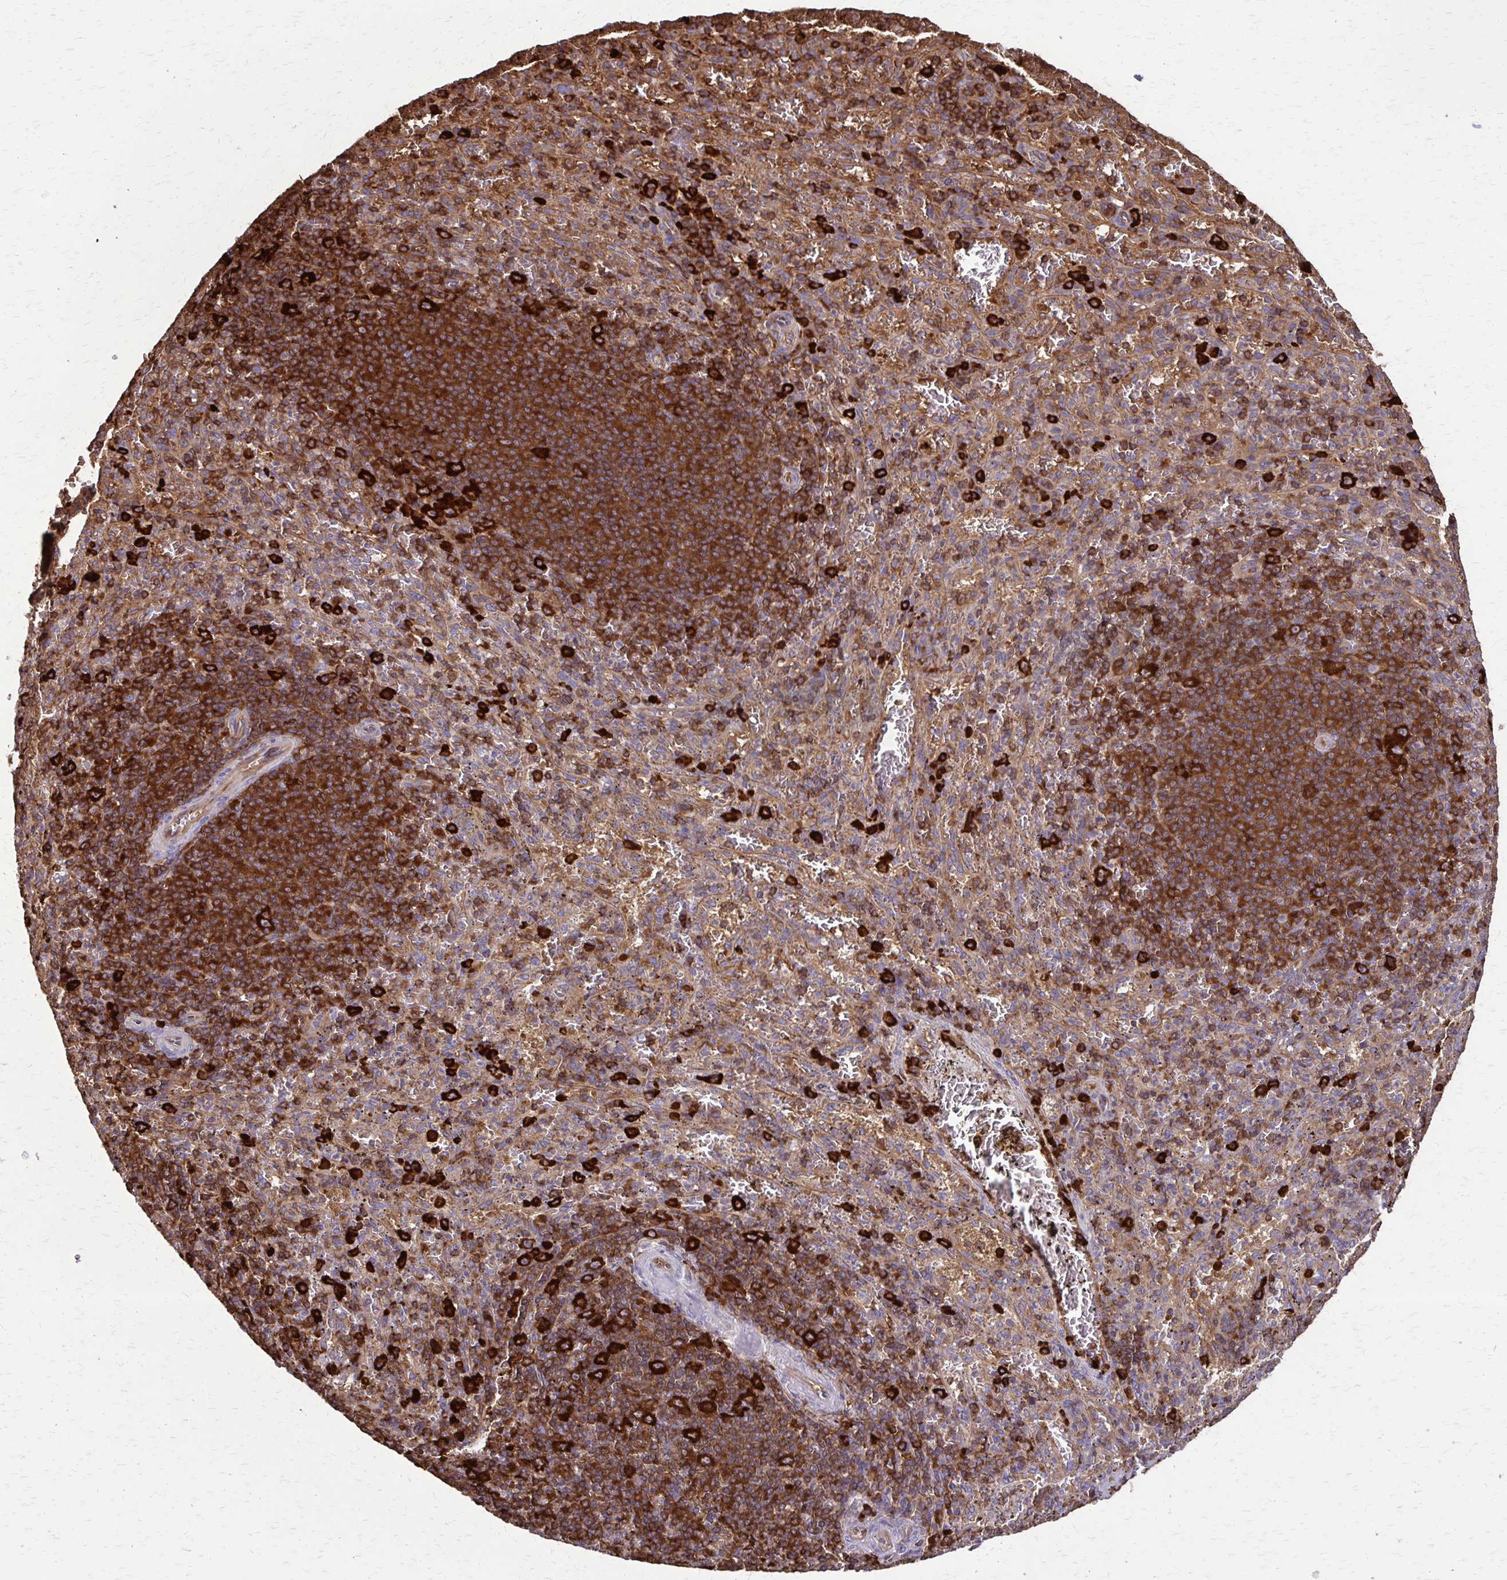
{"staining": {"intensity": "strong", "quantity": "<25%", "location": "cytoplasmic/membranous"}, "tissue": "spleen", "cell_type": "Cells in red pulp", "image_type": "normal", "snomed": [{"axis": "morphology", "description": "Normal tissue, NOS"}, {"axis": "topography", "description": "Spleen"}], "caption": "Brown immunohistochemical staining in normal spleen reveals strong cytoplasmic/membranous staining in approximately <25% of cells in red pulp. (Brightfield microscopy of DAB IHC at high magnification).", "gene": "EEF2", "patient": {"sex": "male", "age": 57}}